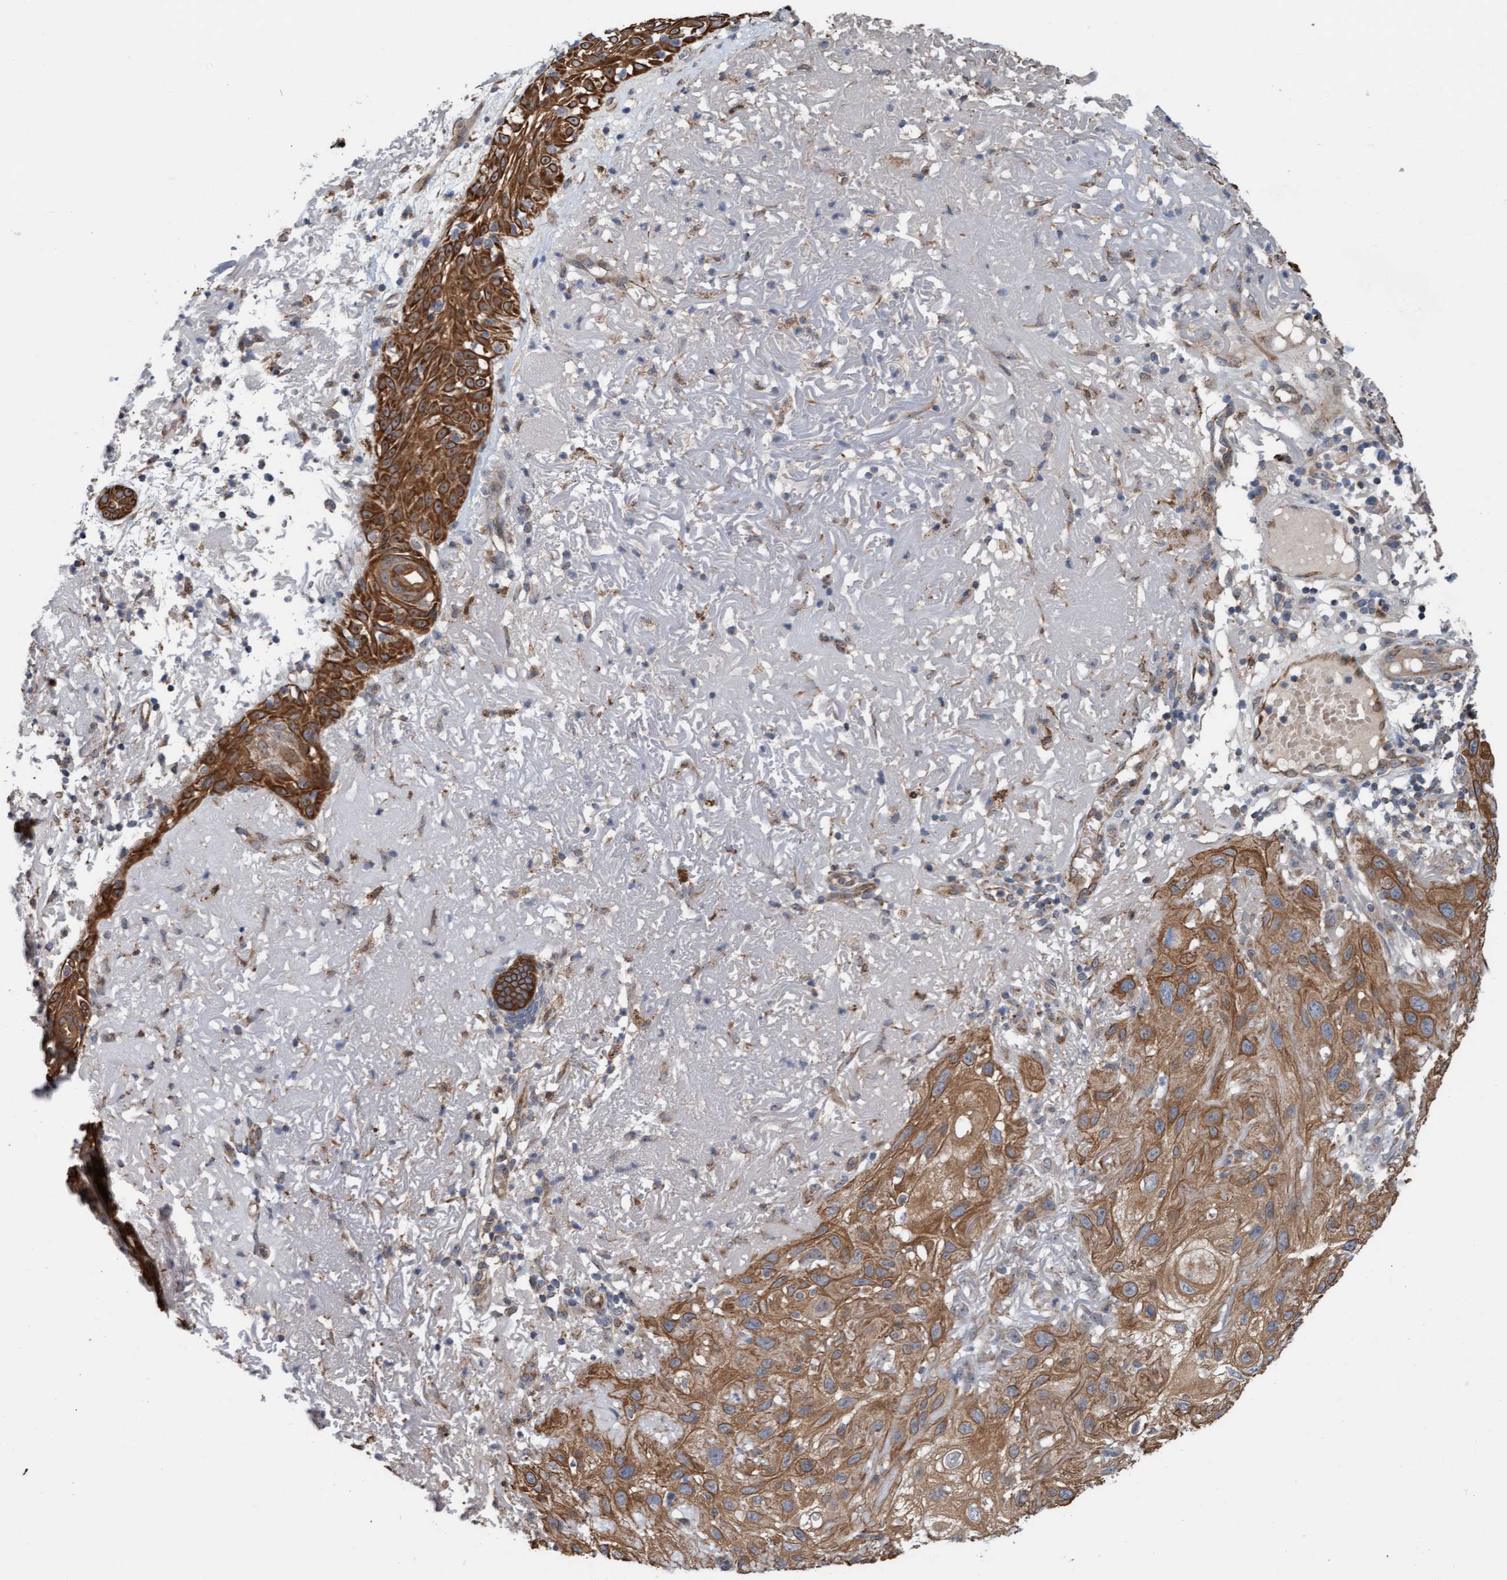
{"staining": {"intensity": "strong", "quantity": ">75%", "location": "cytoplasmic/membranous"}, "tissue": "skin cancer", "cell_type": "Tumor cells", "image_type": "cancer", "snomed": [{"axis": "morphology", "description": "Squamous cell carcinoma, NOS"}, {"axis": "topography", "description": "Skin"}], "caption": "Immunohistochemical staining of human skin cancer displays high levels of strong cytoplasmic/membranous protein positivity in about >75% of tumor cells. (DAB (3,3'-diaminobenzidine) IHC, brown staining for protein, blue staining for nuclei).", "gene": "ZNF566", "patient": {"sex": "female", "age": 96}}